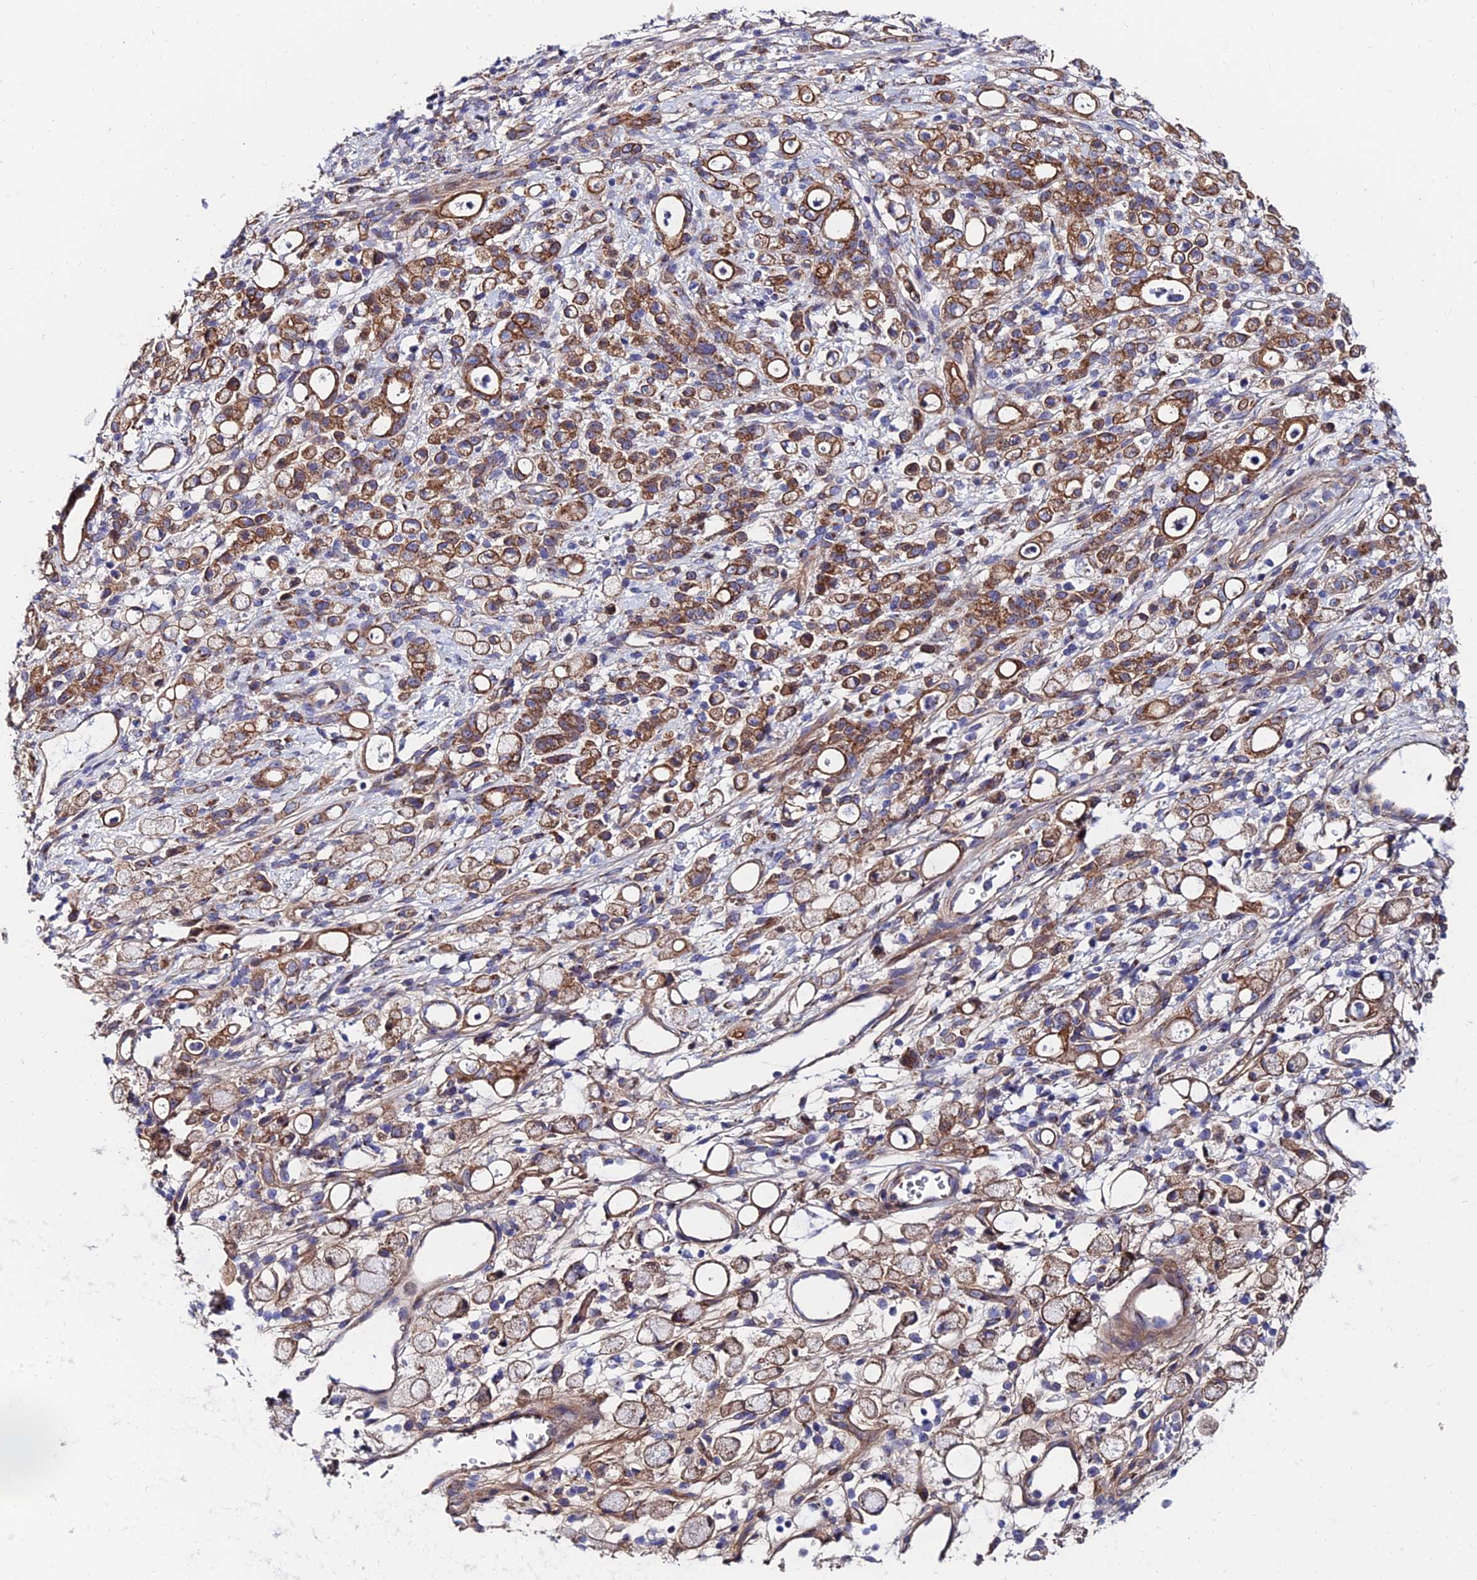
{"staining": {"intensity": "moderate", "quantity": ">75%", "location": "cytoplasmic/membranous"}, "tissue": "stomach cancer", "cell_type": "Tumor cells", "image_type": "cancer", "snomed": [{"axis": "morphology", "description": "Adenocarcinoma, NOS"}, {"axis": "topography", "description": "Stomach"}], "caption": "An immunohistochemistry (IHC) image of tumor tissue is shown. Protein staining in brown labels moderate cytoplasmic/membranous positivity in adenocarcinoma (stomach) within tumor cells.", "gene": "ADGRF3", "patient": {"sex": "female", "age": 60}}